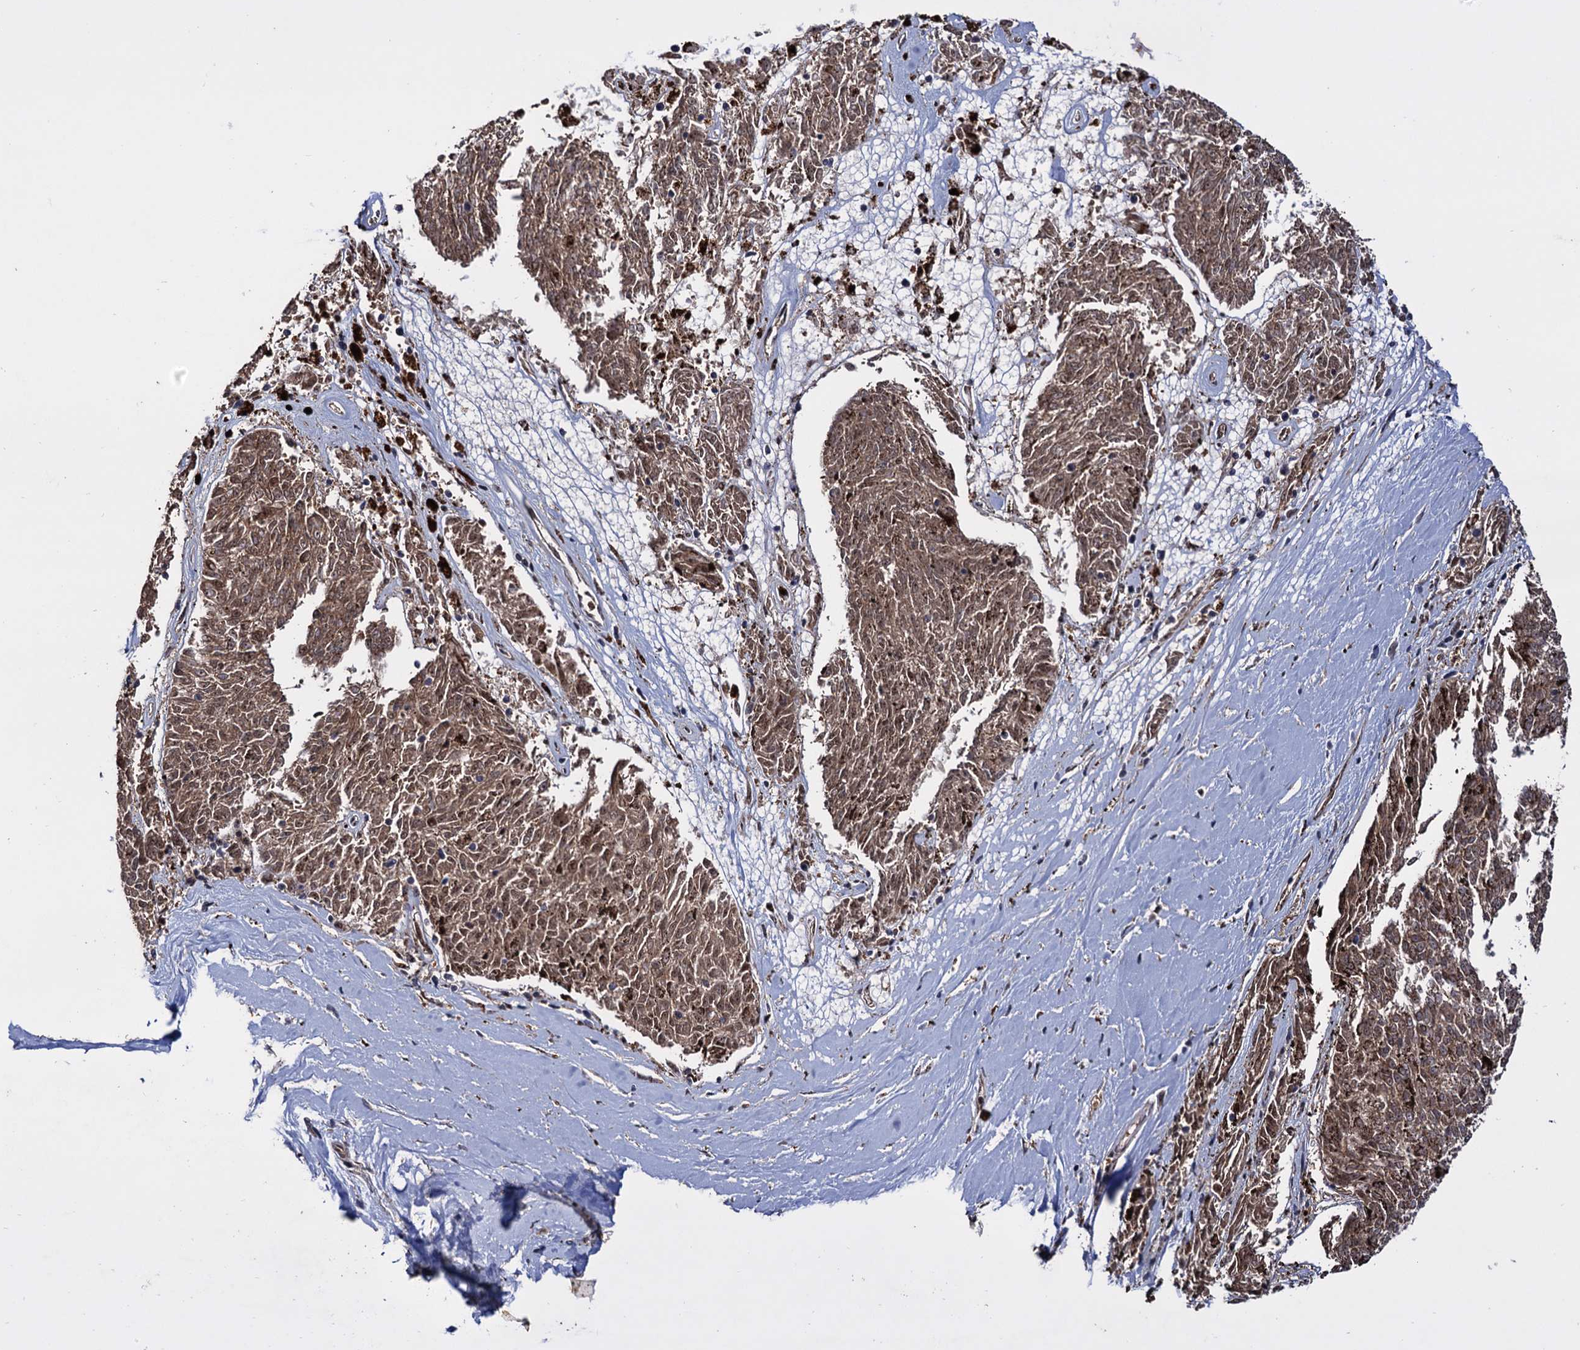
{"staining": {"intensity": "moderate", "quantity": ">75%", "location": "cytoplasmic/membranous,nuclear"}, "tissue": "melanoma", "cell_type": "Tumor cells", "image_type": "cancer", "snomed": [{"axis": "morphology", "description": "Malignant melanoma, NOS"}, {"axis": "topography", "description": "Skin"}], "caption": "Approximately >75% of tumor cells in human melanoma exhibit moderate cytoplasmic/membranous and nuclear protein positivity as visualized by brown immunohistochemical staining.", "gene": "PIGB", "patient": {"sex": "female", "age": 72}}